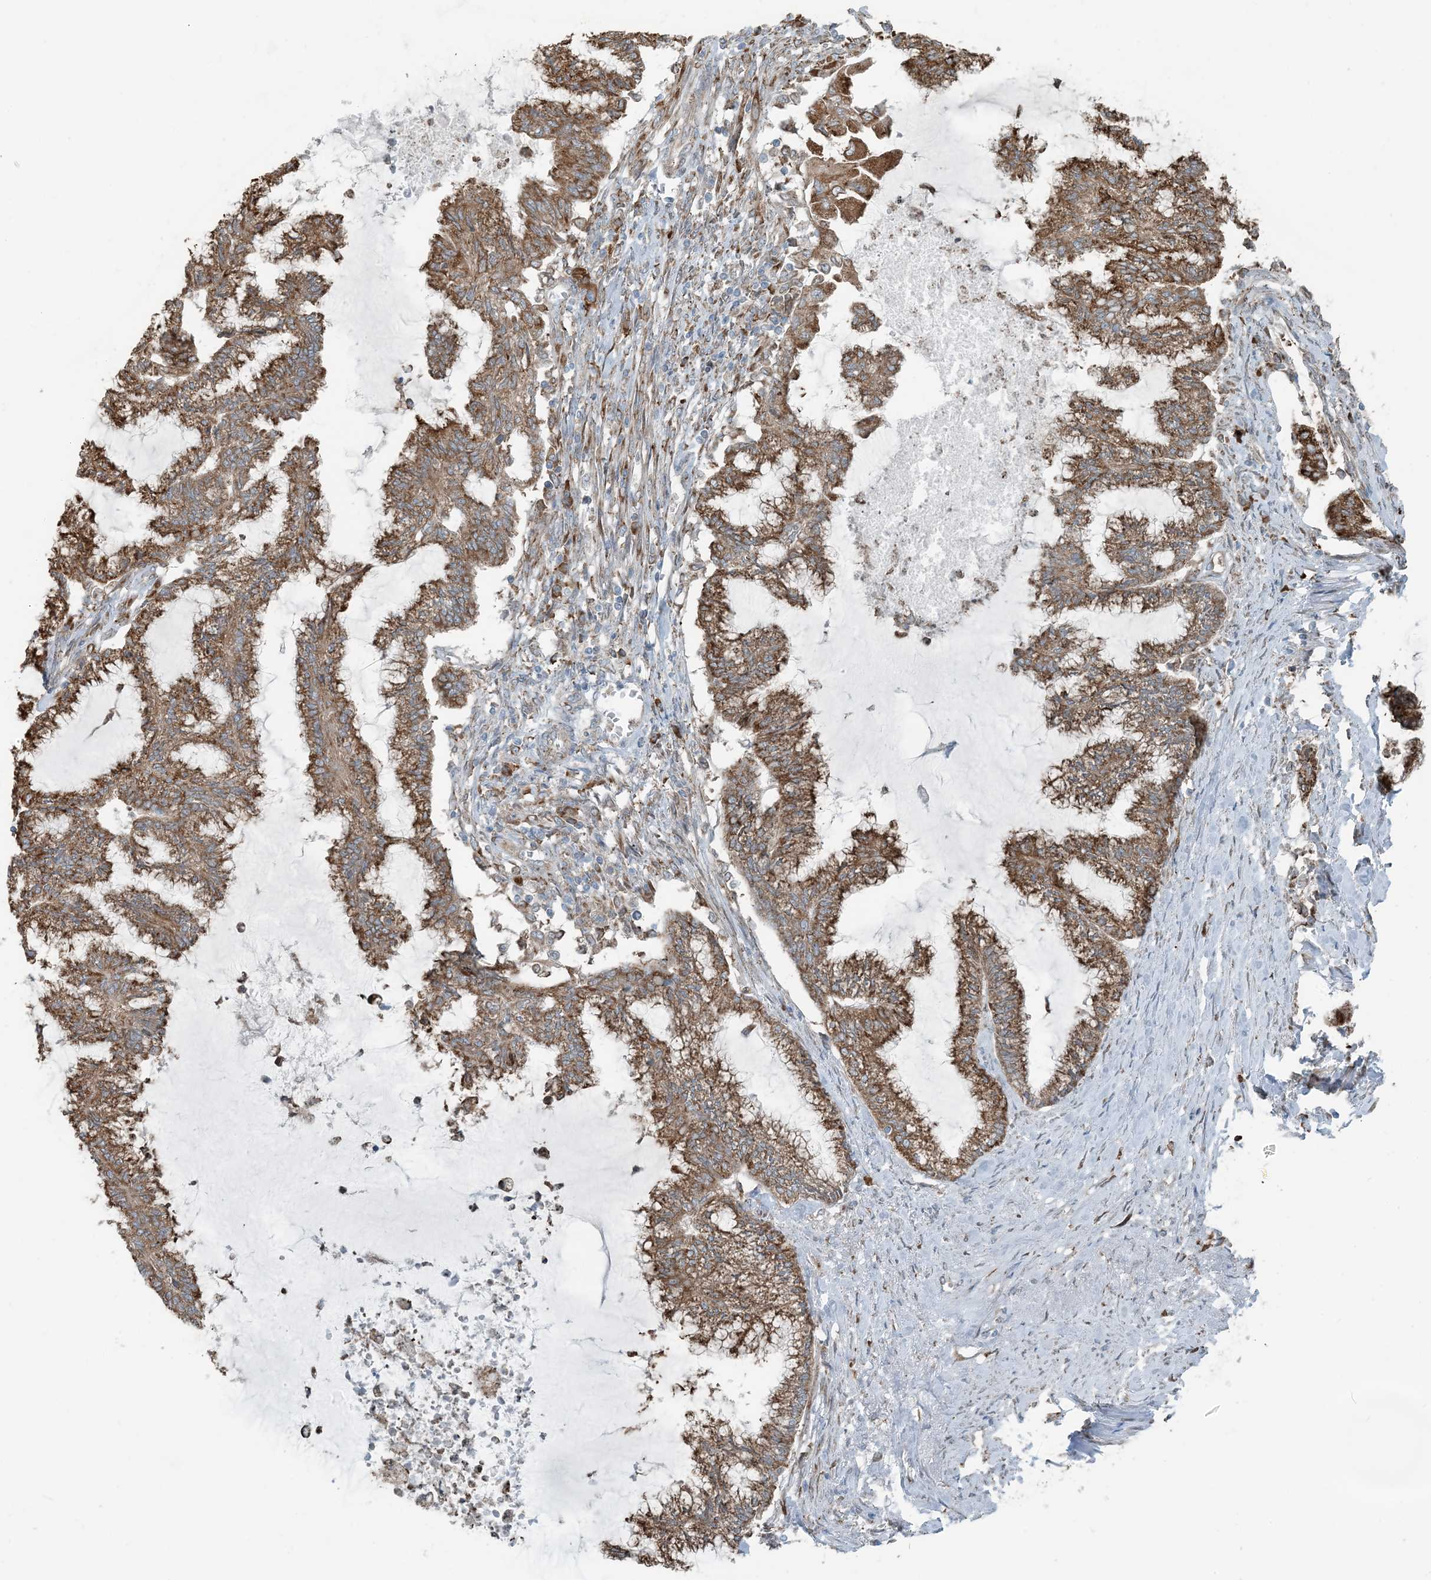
{"staining": {"intensity": "moderate", "quantity": ">75%", "location": "cytoplasmic/membranous"}, "tissue": "endometrial cancer", "cell_type": "Tumor cells", "image_type": "cancer", "snomed": [{"axis": "morphology", "description": "Adenocarcinoma, NOS"}, {"axis": "topography", "description": "Endometrium"}], "caption": "Endometrial cancer tissue reveals moderate cytoplasmic/membranous staining in approximately >75% of tumor cells", "gene": "CERKL", "patient": {"sex": "female", "age": 86}}